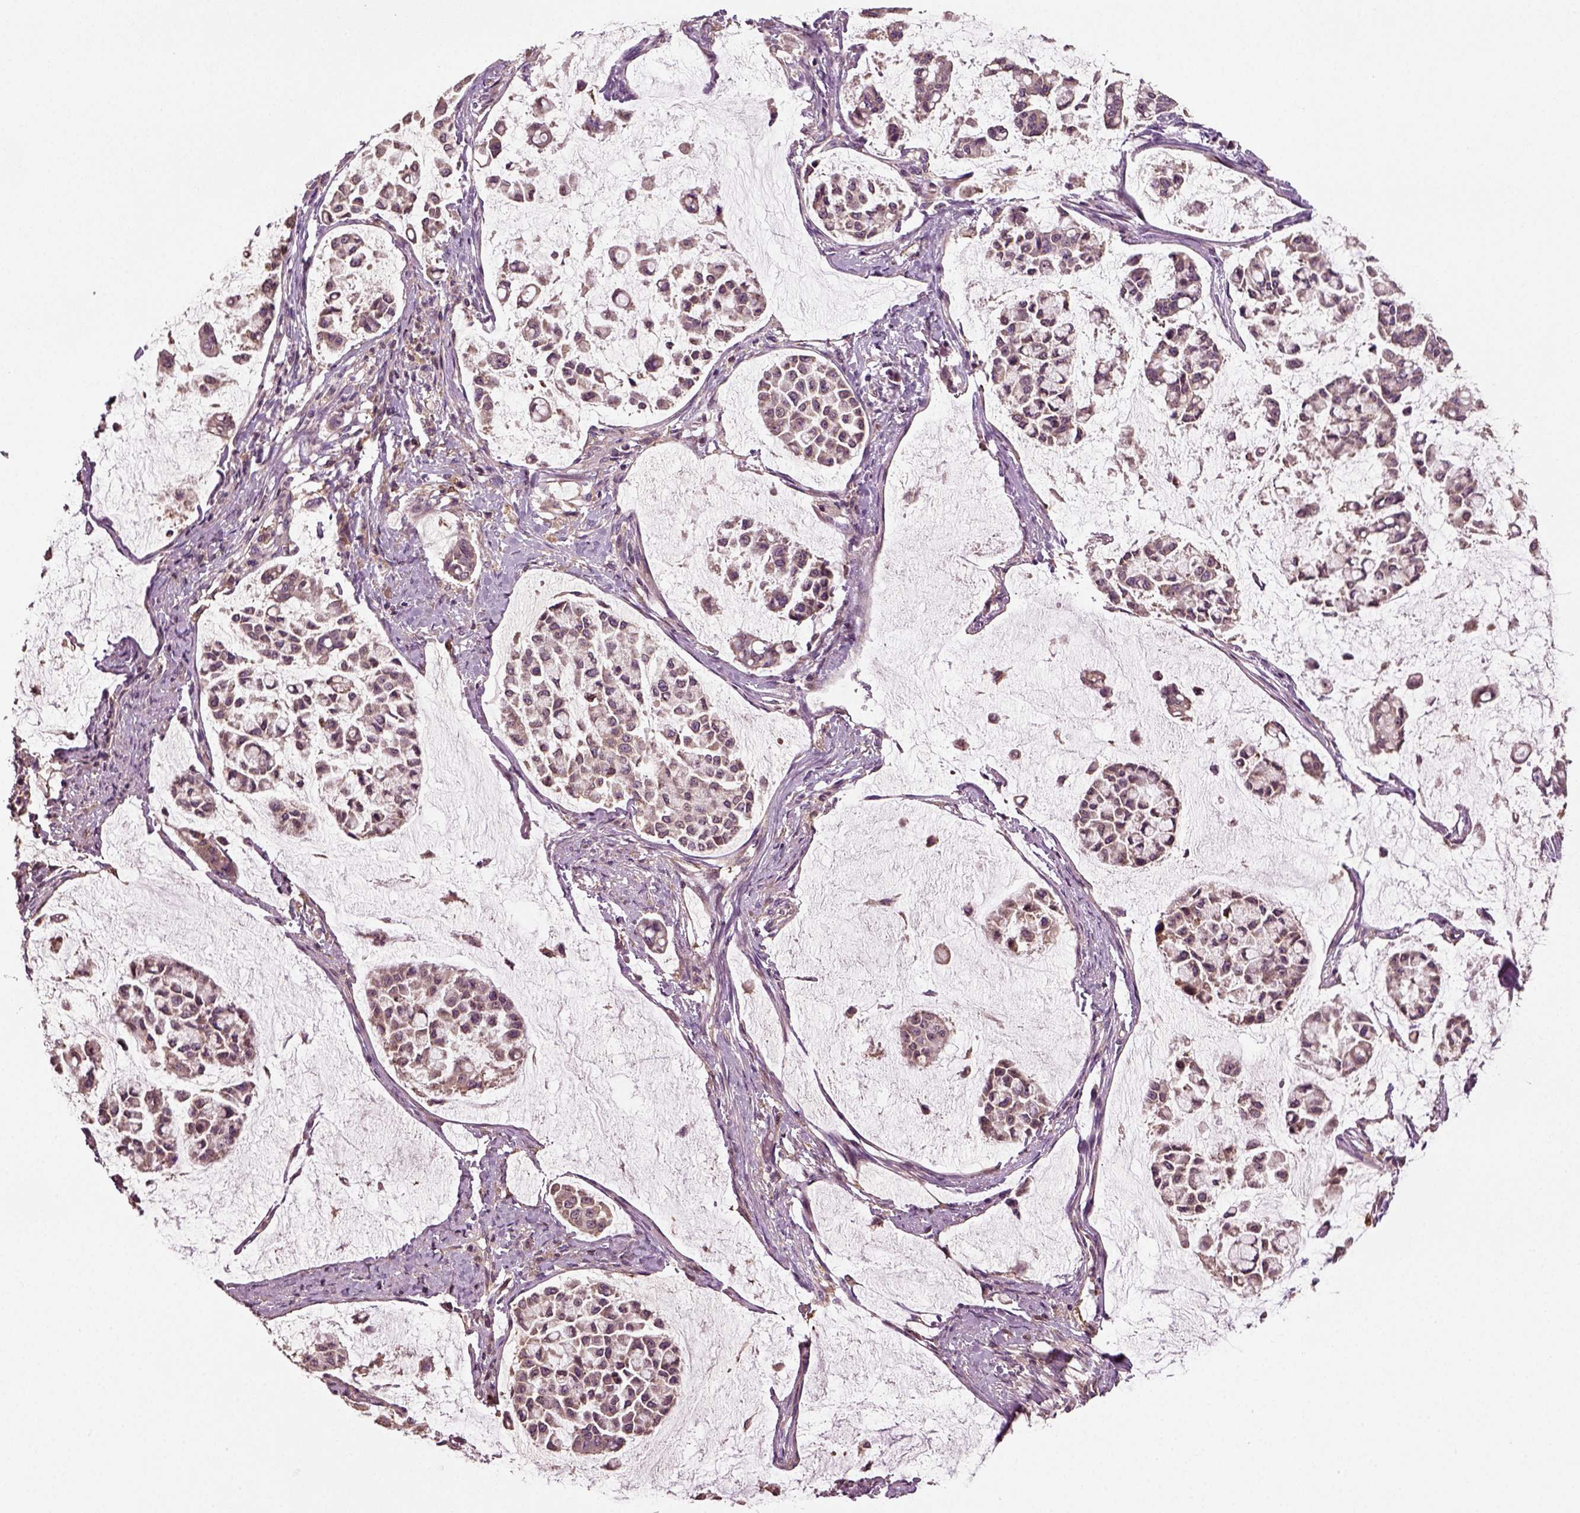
{"staining": {"intensity": "moderate", "quantity": "<25%", "location": "cytoplasmic/membranous"}, "tissue": "stomach cancer", "cell_type": "Tumor cells", "image_type": "cancer", "snomed": [{"axis": "morphology", "description": "Adenocarcinoma, NOS"}, {"axis": "topography", "description": "Stomach"}], "caption": "Protein staining demonstrates moderate cytoplasmic/membranous positivity in approximately <25% of tumor cells in stomach cancer.", "gene": "ERV3-1", "patient": {"sex": "male", "age": 82}}